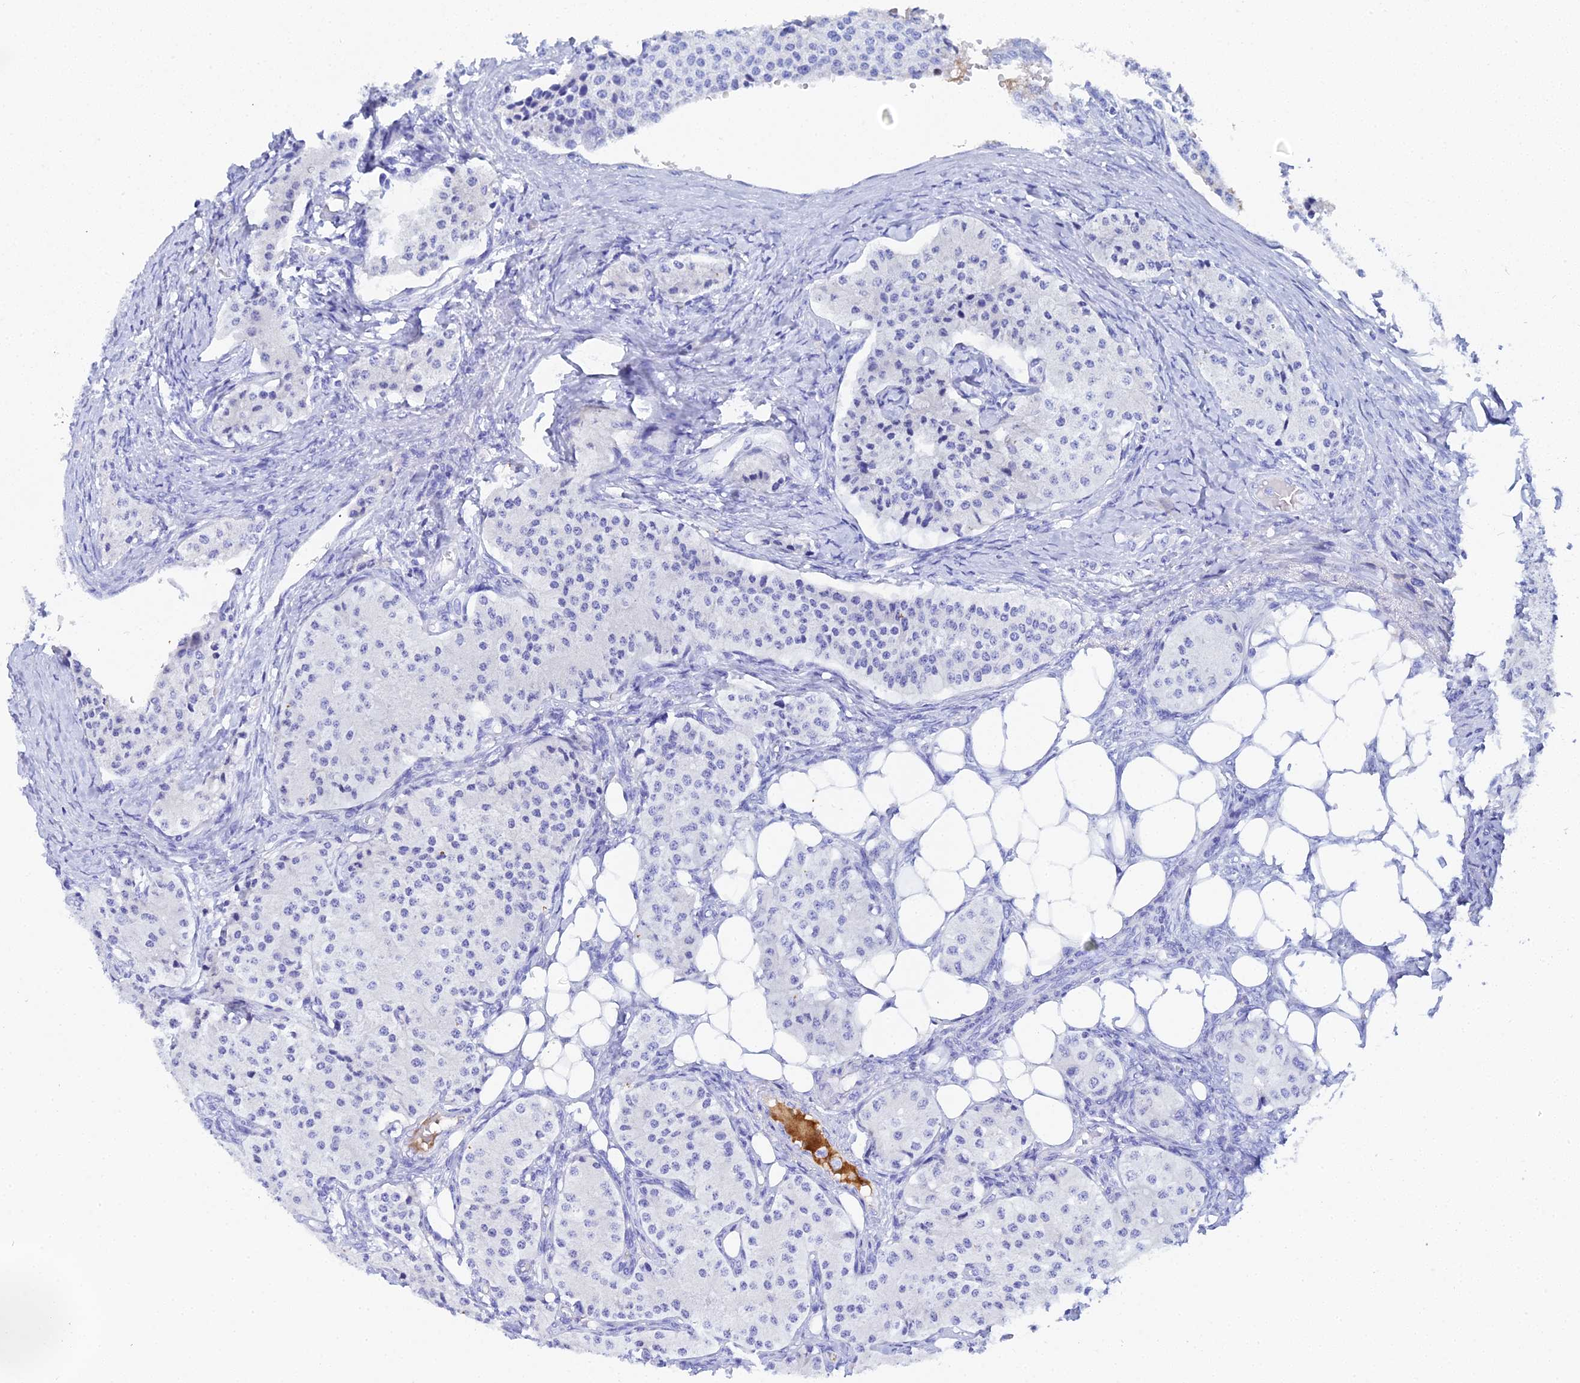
{"staining": {"intensity": "negative", "quantity": "none", "location": "none"}, "tissue": "carcinoid", "cell_type": "Tumor cells", "image_type": "cancer", "snomed": [{"axis": "morphology", "description": "Carcinoid, malignant, NOS"}, {"axis": "topography", "description": "Colon"}], "caption": "The histopathology image demonstrates no staining of tumor cells in carcinoid. (Immunohistochemistry (ihc), brightfield microscopy, high magnification).", "gene": "CELA3A", "patient": {"sex": "female", "age": 52}}